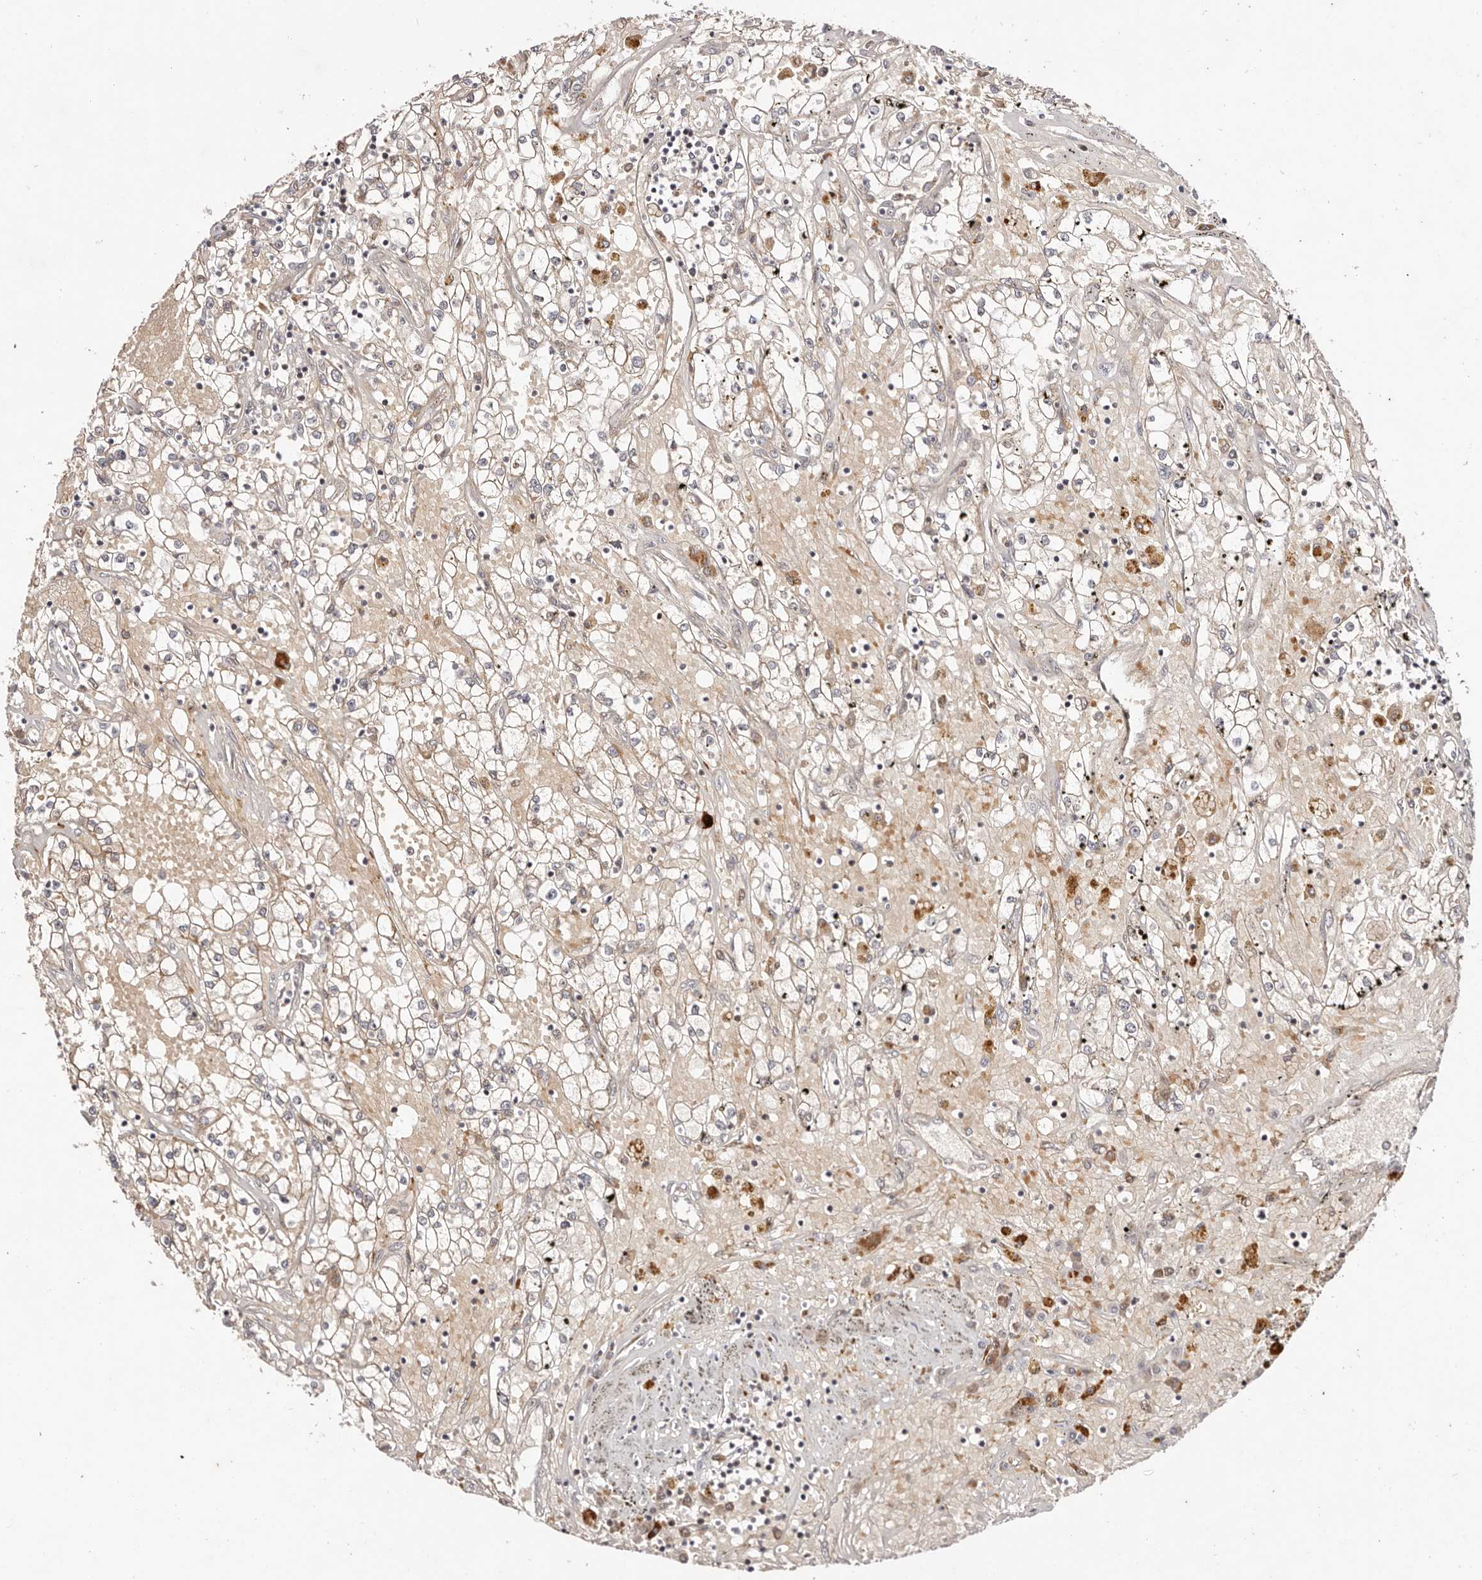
{"staining": {"intensity": "weak", "quantity": "<25%", "location": "cytoplasmic/membranous"}, "tissue": "renal cancer", "cell_type": "Tumor cells", "image_type": "cancer", "snomed": [{"axis": "morphology", "description": "Adenocarcinoma, NOS"}, {"axis": "topography", "description": "Kidney"}], "caption": "This is an immunohistochemistry (IHC) photomicrograph of renal adenocarcinoma. There is no expression in tumor cells.", "gene": "WRN", "patient": {"sex": "male", "age": 56}}